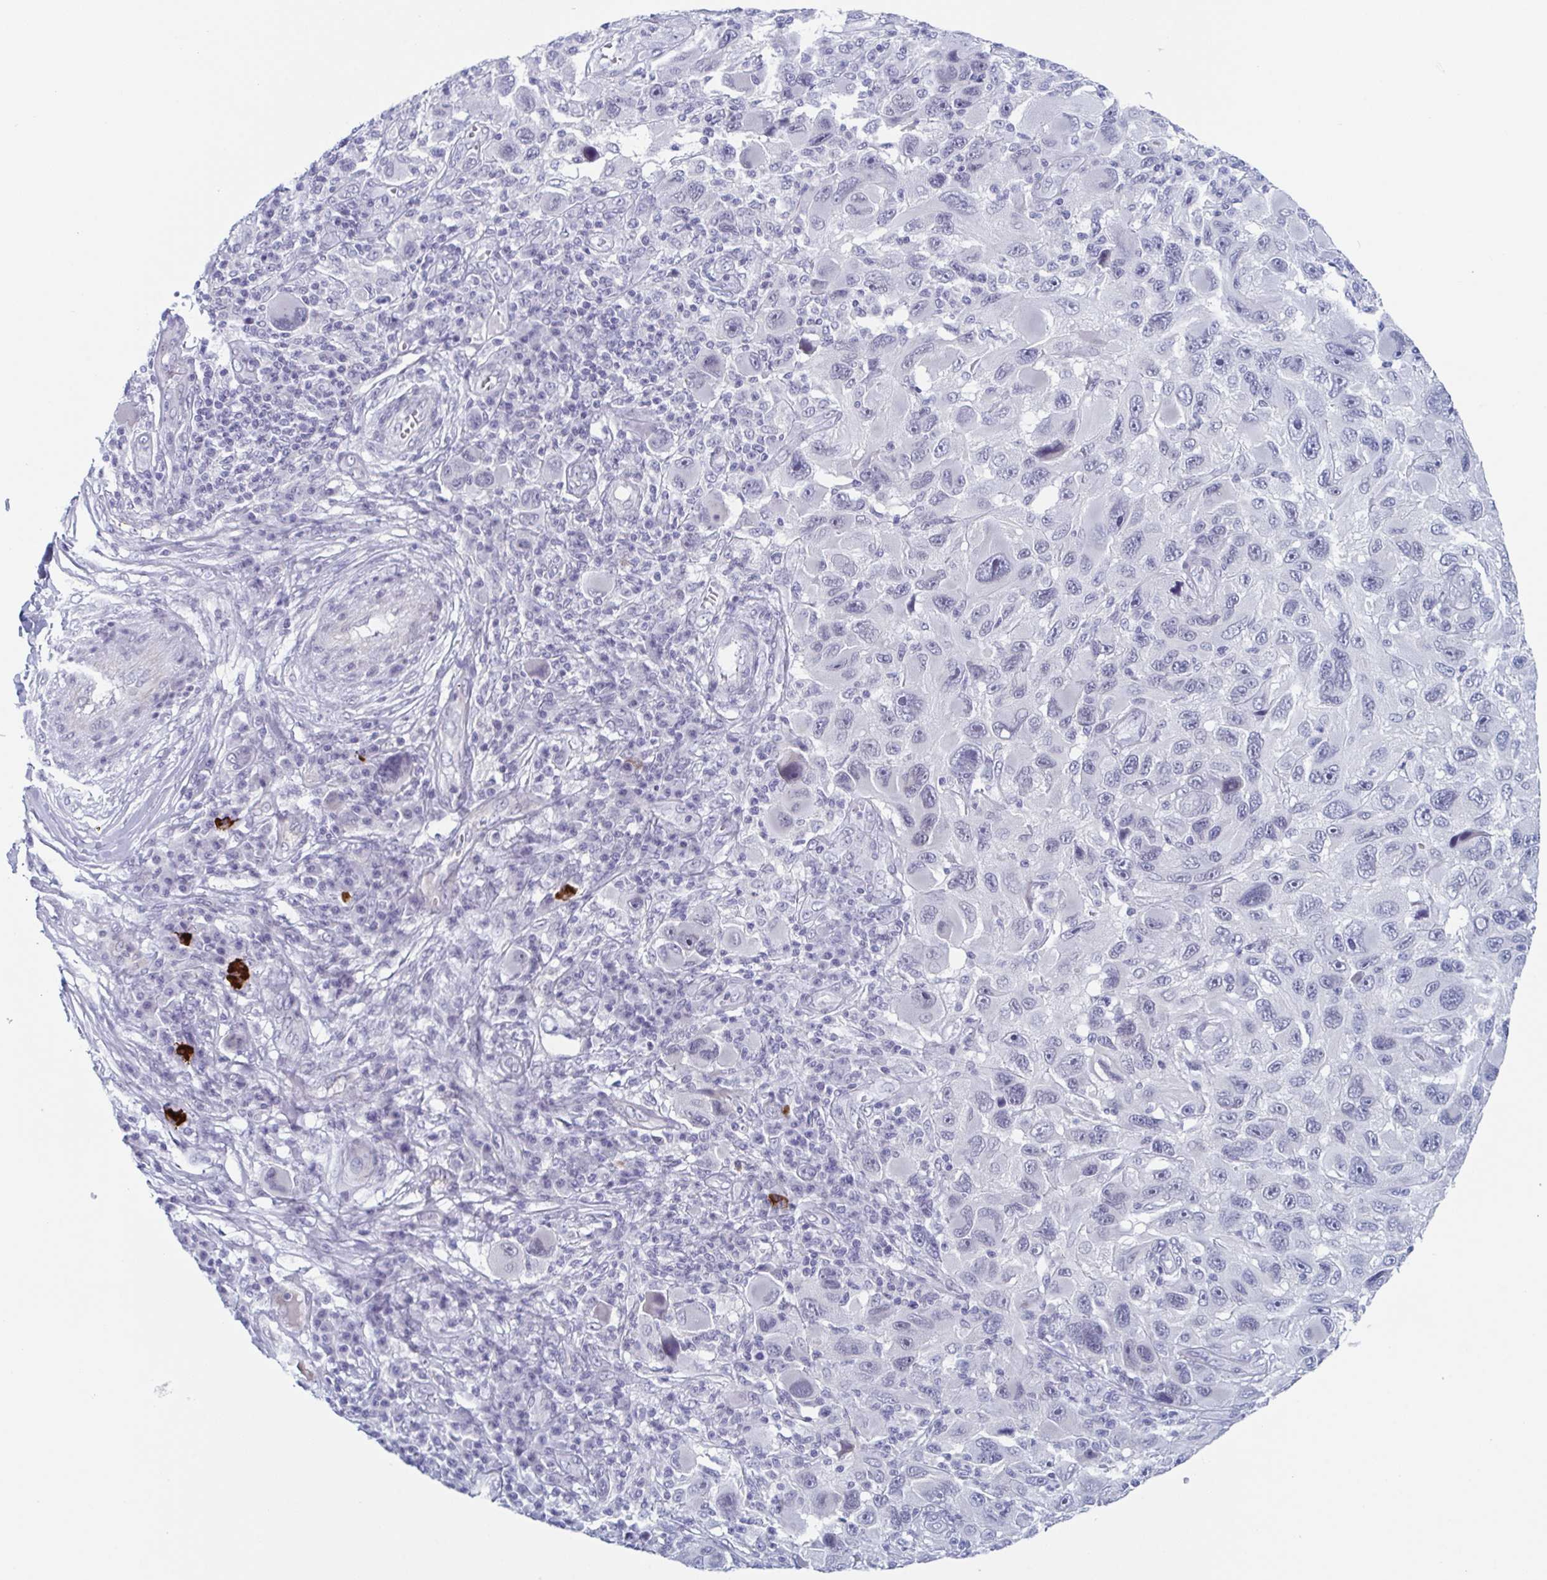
{"staining": {"intensity": "negative", "quantity": "none", "location": "none"}, "tissue": "melanoma", "cell_type": "Tumor cells", "image_type": "cancer", "snomed": [{"axis": "morphology", "description": "Malignant melanoma, NOS"}, {"axis": "topography", "description": "Skin"}], "caption": "Photomicrograph shows no significant protein positivity in tumor cells of malignant melanoma.", "gene": "ZFP64", "patient": {"sex": "male", "age": 53}}